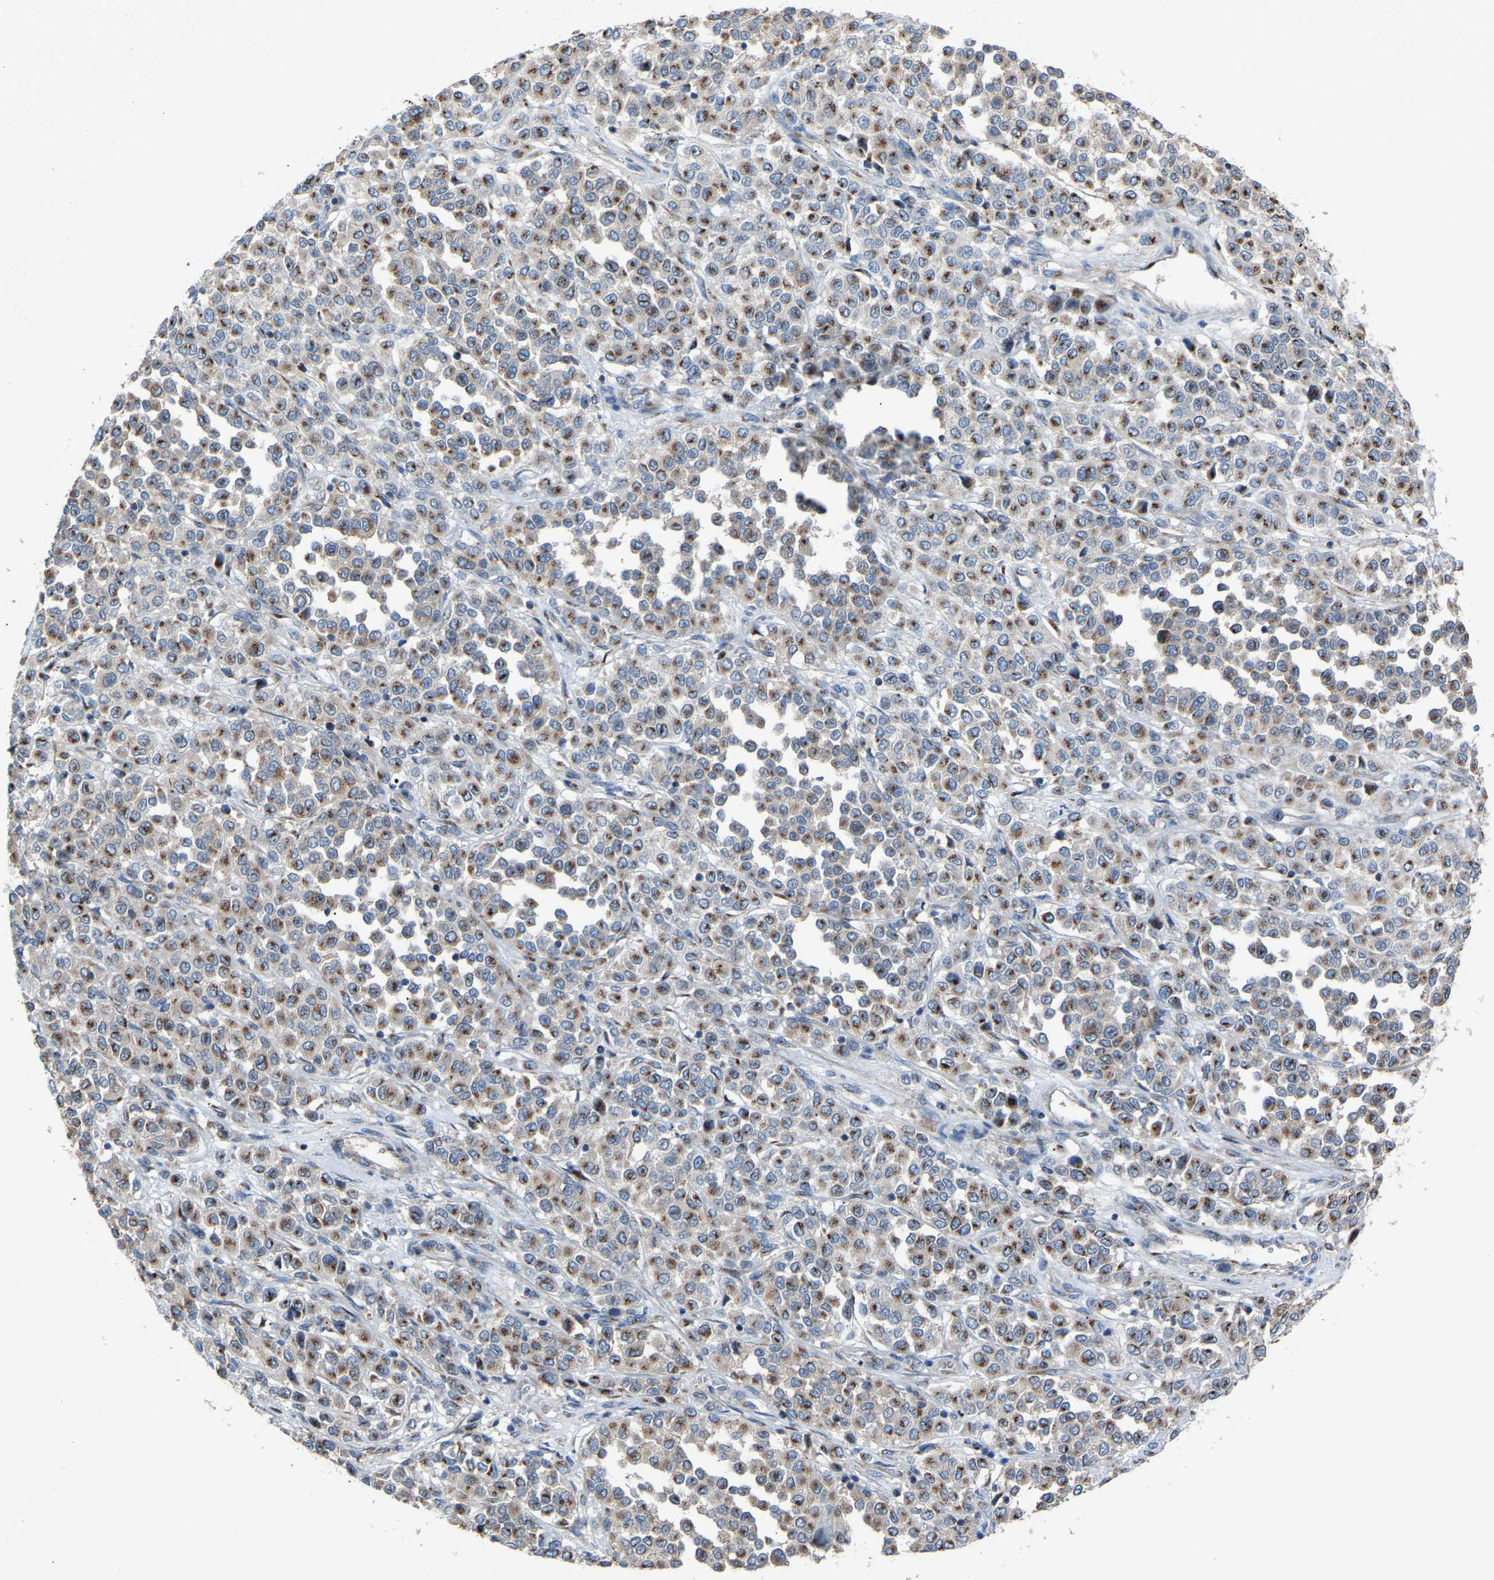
{"staining": {"intensity": "moderate", "quantity": ">75%", "location": "cytoplasmic/membranous"}, "tissue": "melanoma", "cell_type": "Tumor cells", "image_type": "cancer", "snomed": [{"axis": "morphology", "description": "Malignant melanoma, Metastatic site"}, {"axis": "topography", "description": "Pancreas"}], "caption": "There is medium levels of moderate cytoplasmic/membranous staining in tumor cells of melanoma, as demonstrated by immunohistochemical staining (brown color).", "gene": "CANT1", "patient": {"sex": "female", "age": 30}}